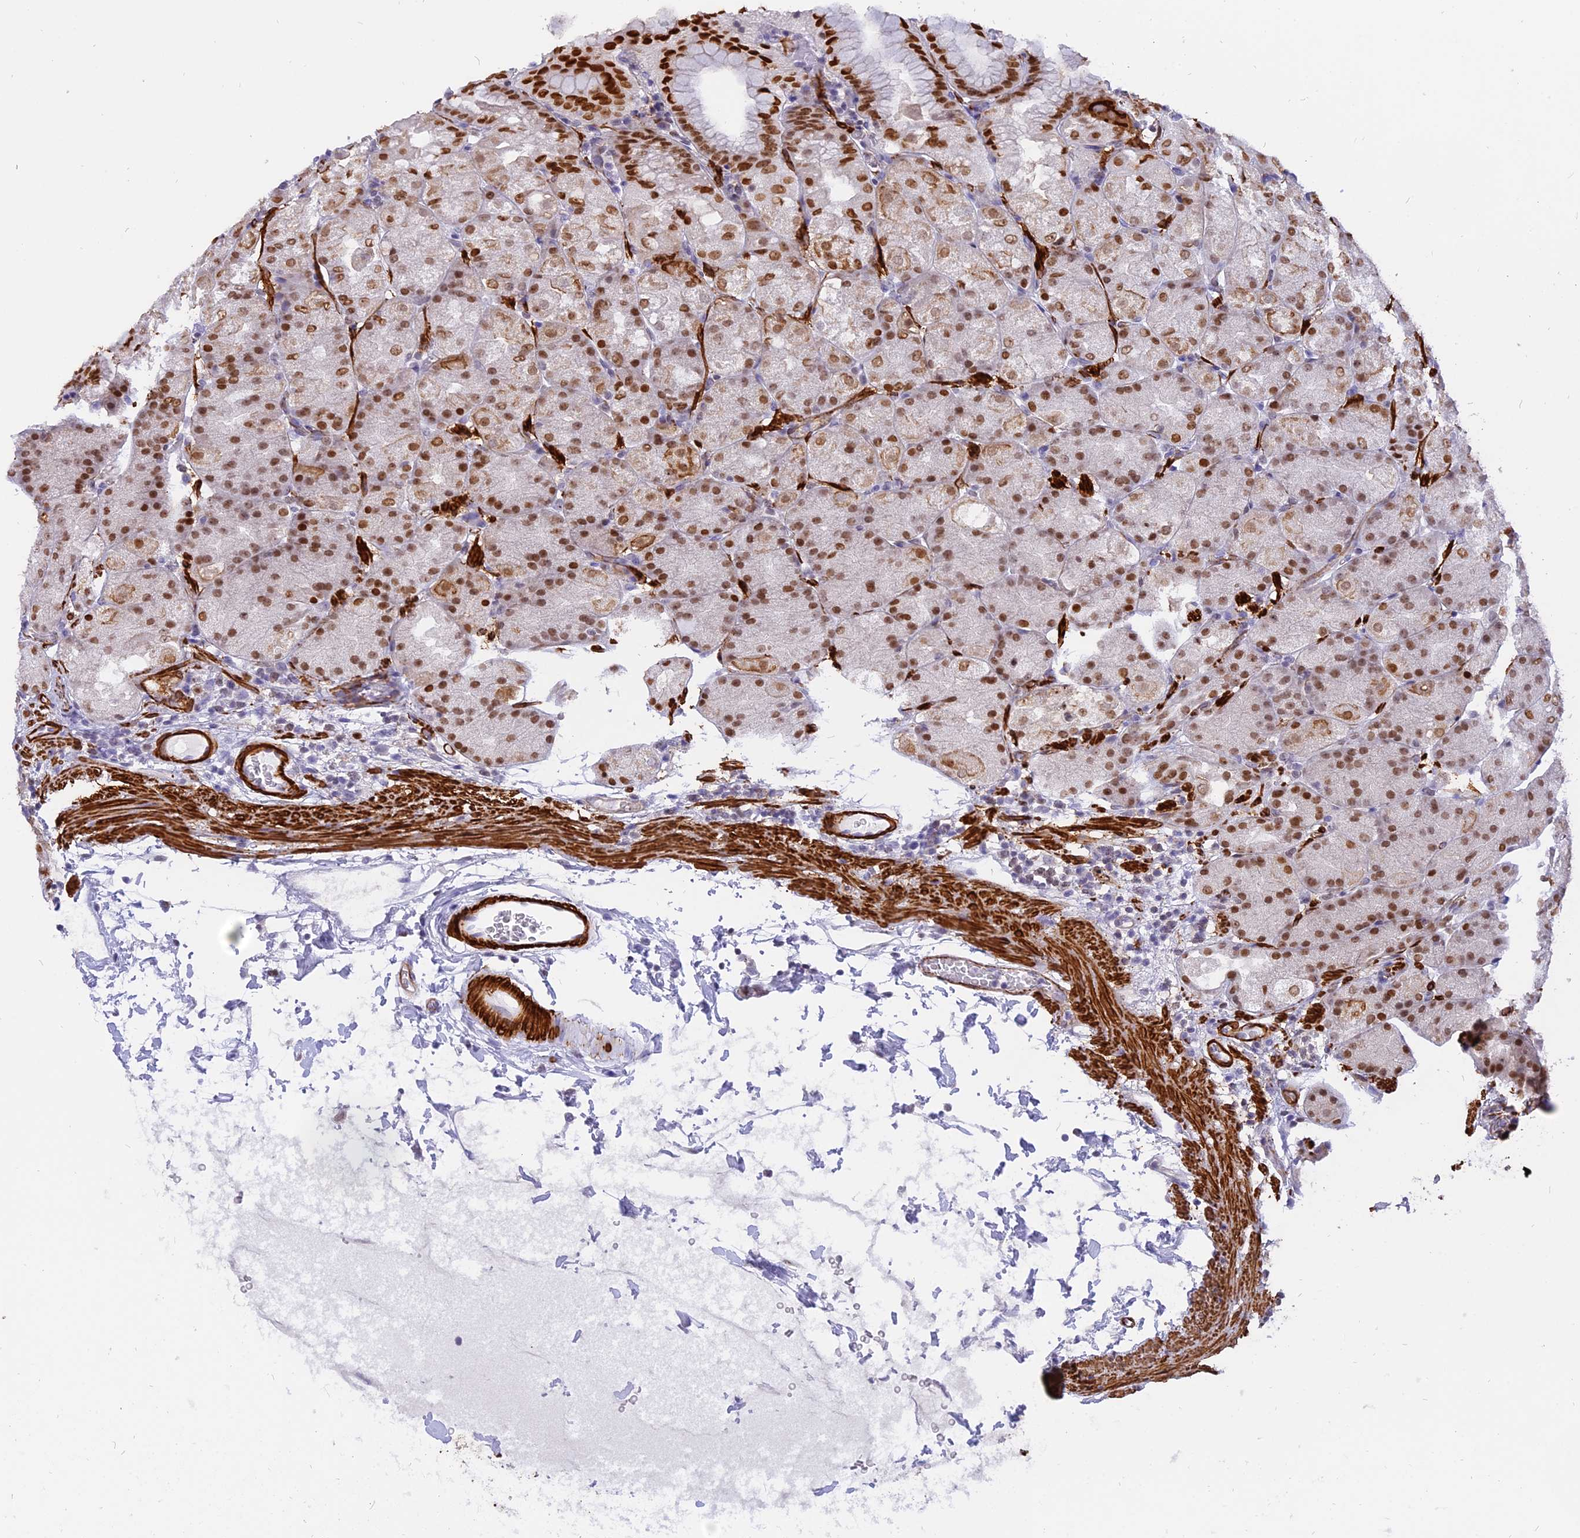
{"staining": {"intensity": "strong", "quantity": ">75%", "location": "nuclear"}, "tissue": "stomach", "cell_type": "Glandular cells", "image_type": "normal", "snomed": [{"axis": "morphology", "description": "Normal tissue, NOS"}, {"axis": "topography", "description": "Stomach, upper"}, {"axis": "topography", "description": "Stomach, lower"}], "caption": "There is high levels of strong nuclear expression in glandular cells of normal stomach, as demonstrated by immunohistochemical staining (brown color).", "gene": "CENPV", "patient": {"sex": "male", "age": 62}}